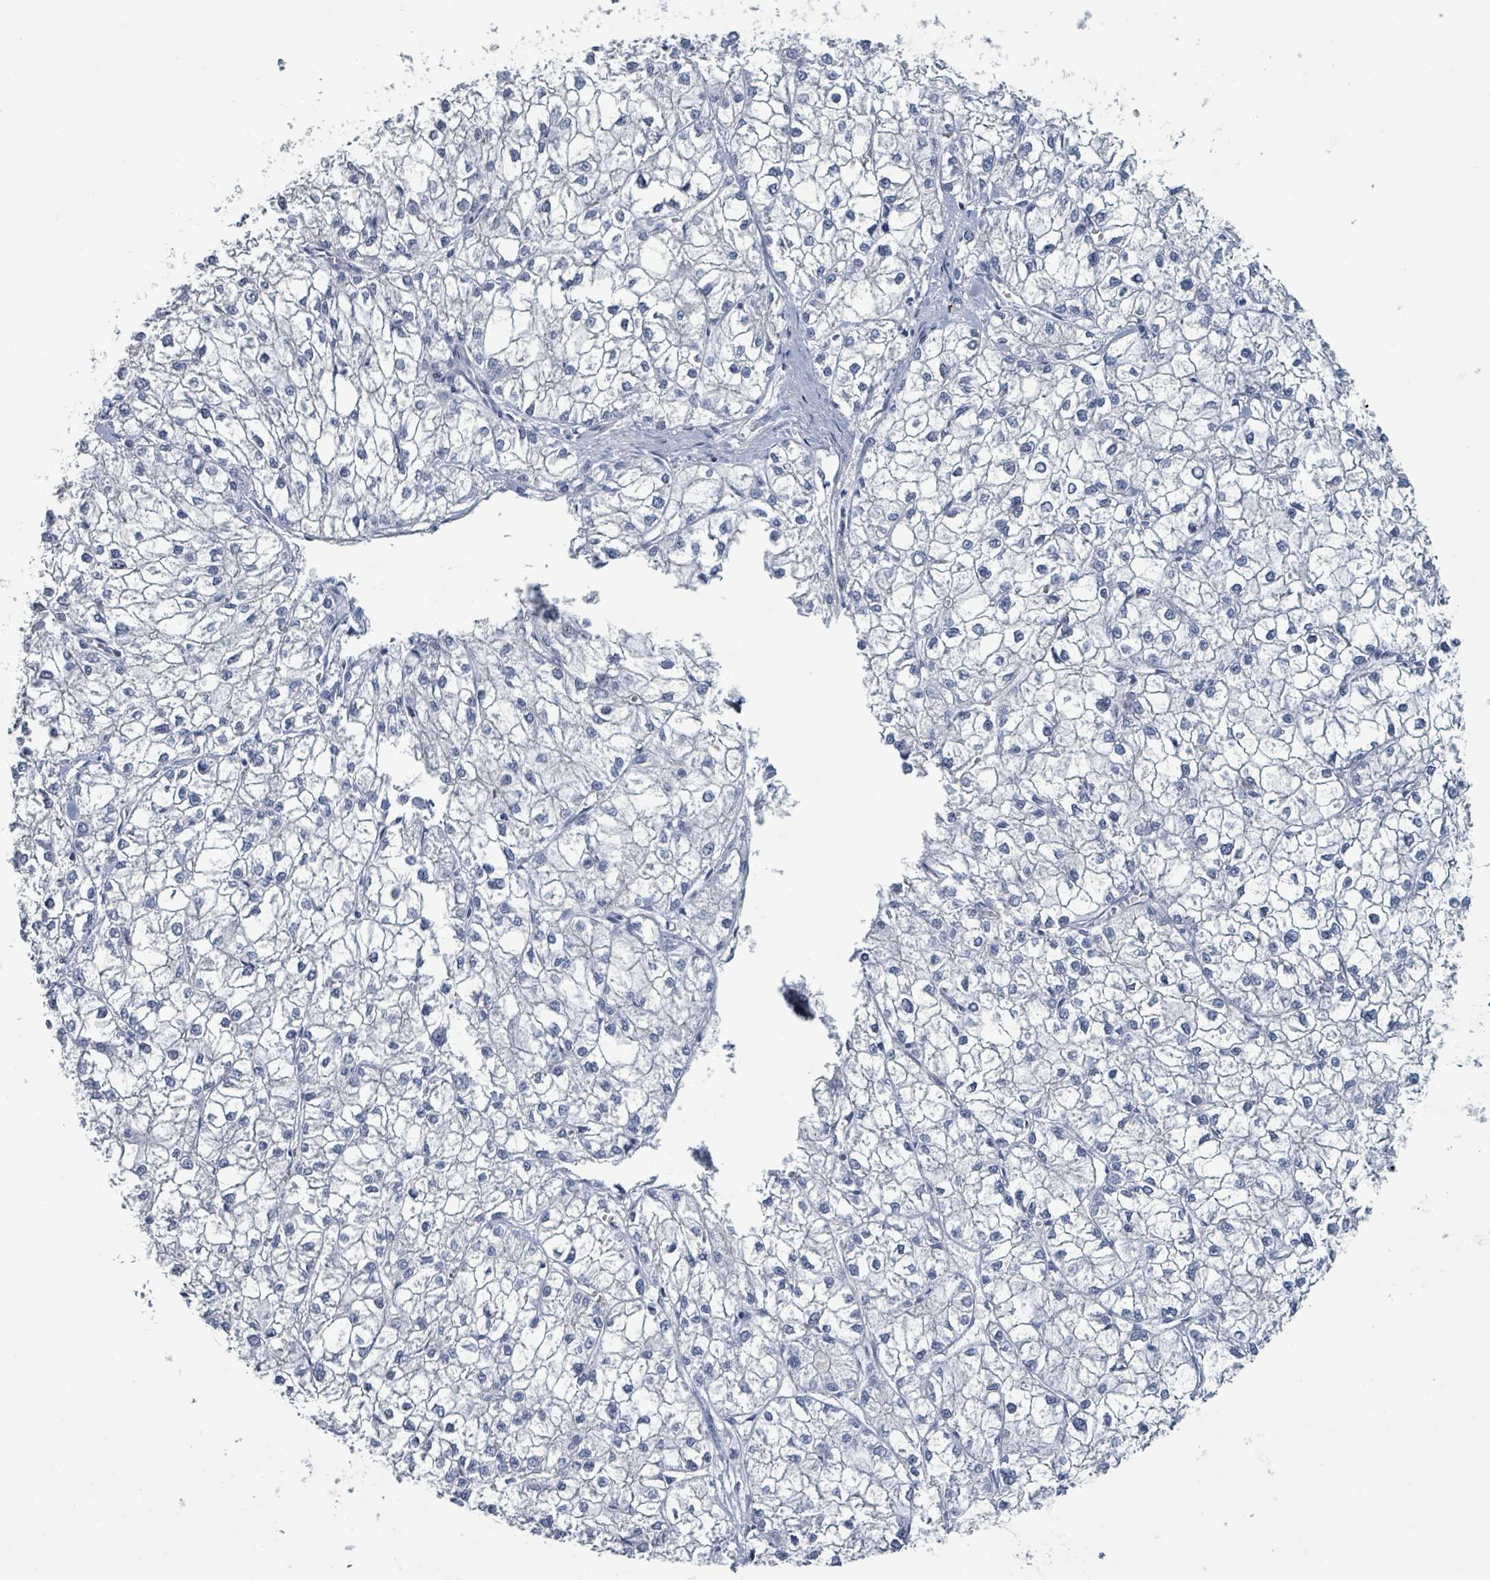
{"staining": {"intensity": "negative", "quantity": "none", "location": "none"}, "tissue": "liver cancer", "cell_type": "Tumor cells", "image_type": "cancer", "snomed": [{"axis": "morphology", "description": "Carcinoma, Hepatocellular, NOS"}, {"axis": "topography", "description": "Liver"}], "caption": "Human liver cancer (hepatocellular carcinoma) stained for a protein using IHC displays no expression in tumor cells.", "gene": "VPS13D", "patient": {"sex": "female", "age": 43}}